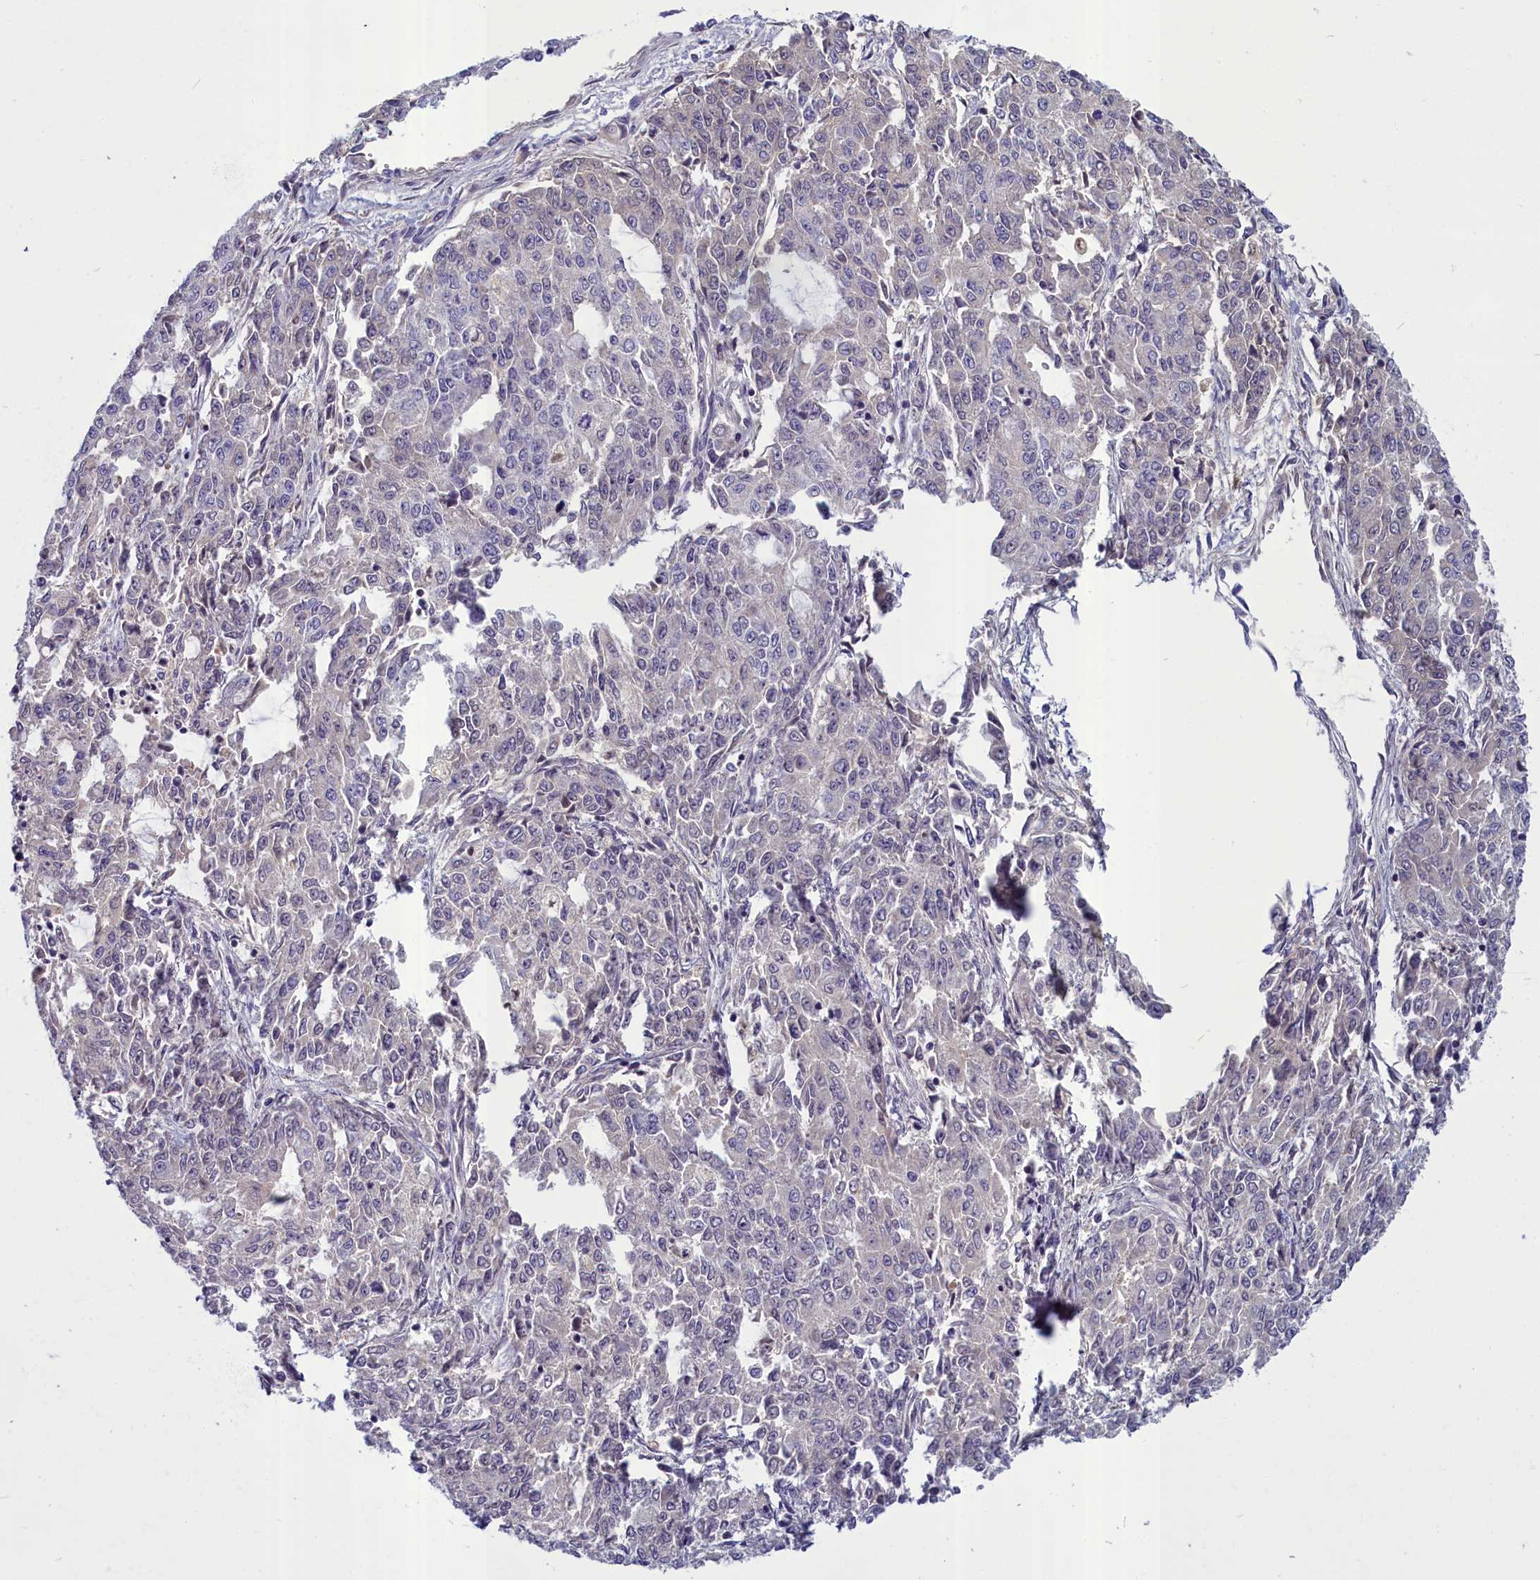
{"staining": {"intensity": "negative", "quantity": "none", "location": "none"}, "tissue": "endometrial cancer", "cell_type": "Tumor cells", "image_type": "cancer", "snomed": [{"axis": "morphology", "description": "Adenocarcinoma, NOS"}, {"axis": "topography", "description": "Endometrium"}], "caption": "A high-resolution histopathology image shows immunohistochemistry (IHC) staining of endometrial cancer (adenocarcinoma), which displays no significant positivity in tumor cells.", "gene": "SV2C", "patient": {"sex": "female", "age": 50}}